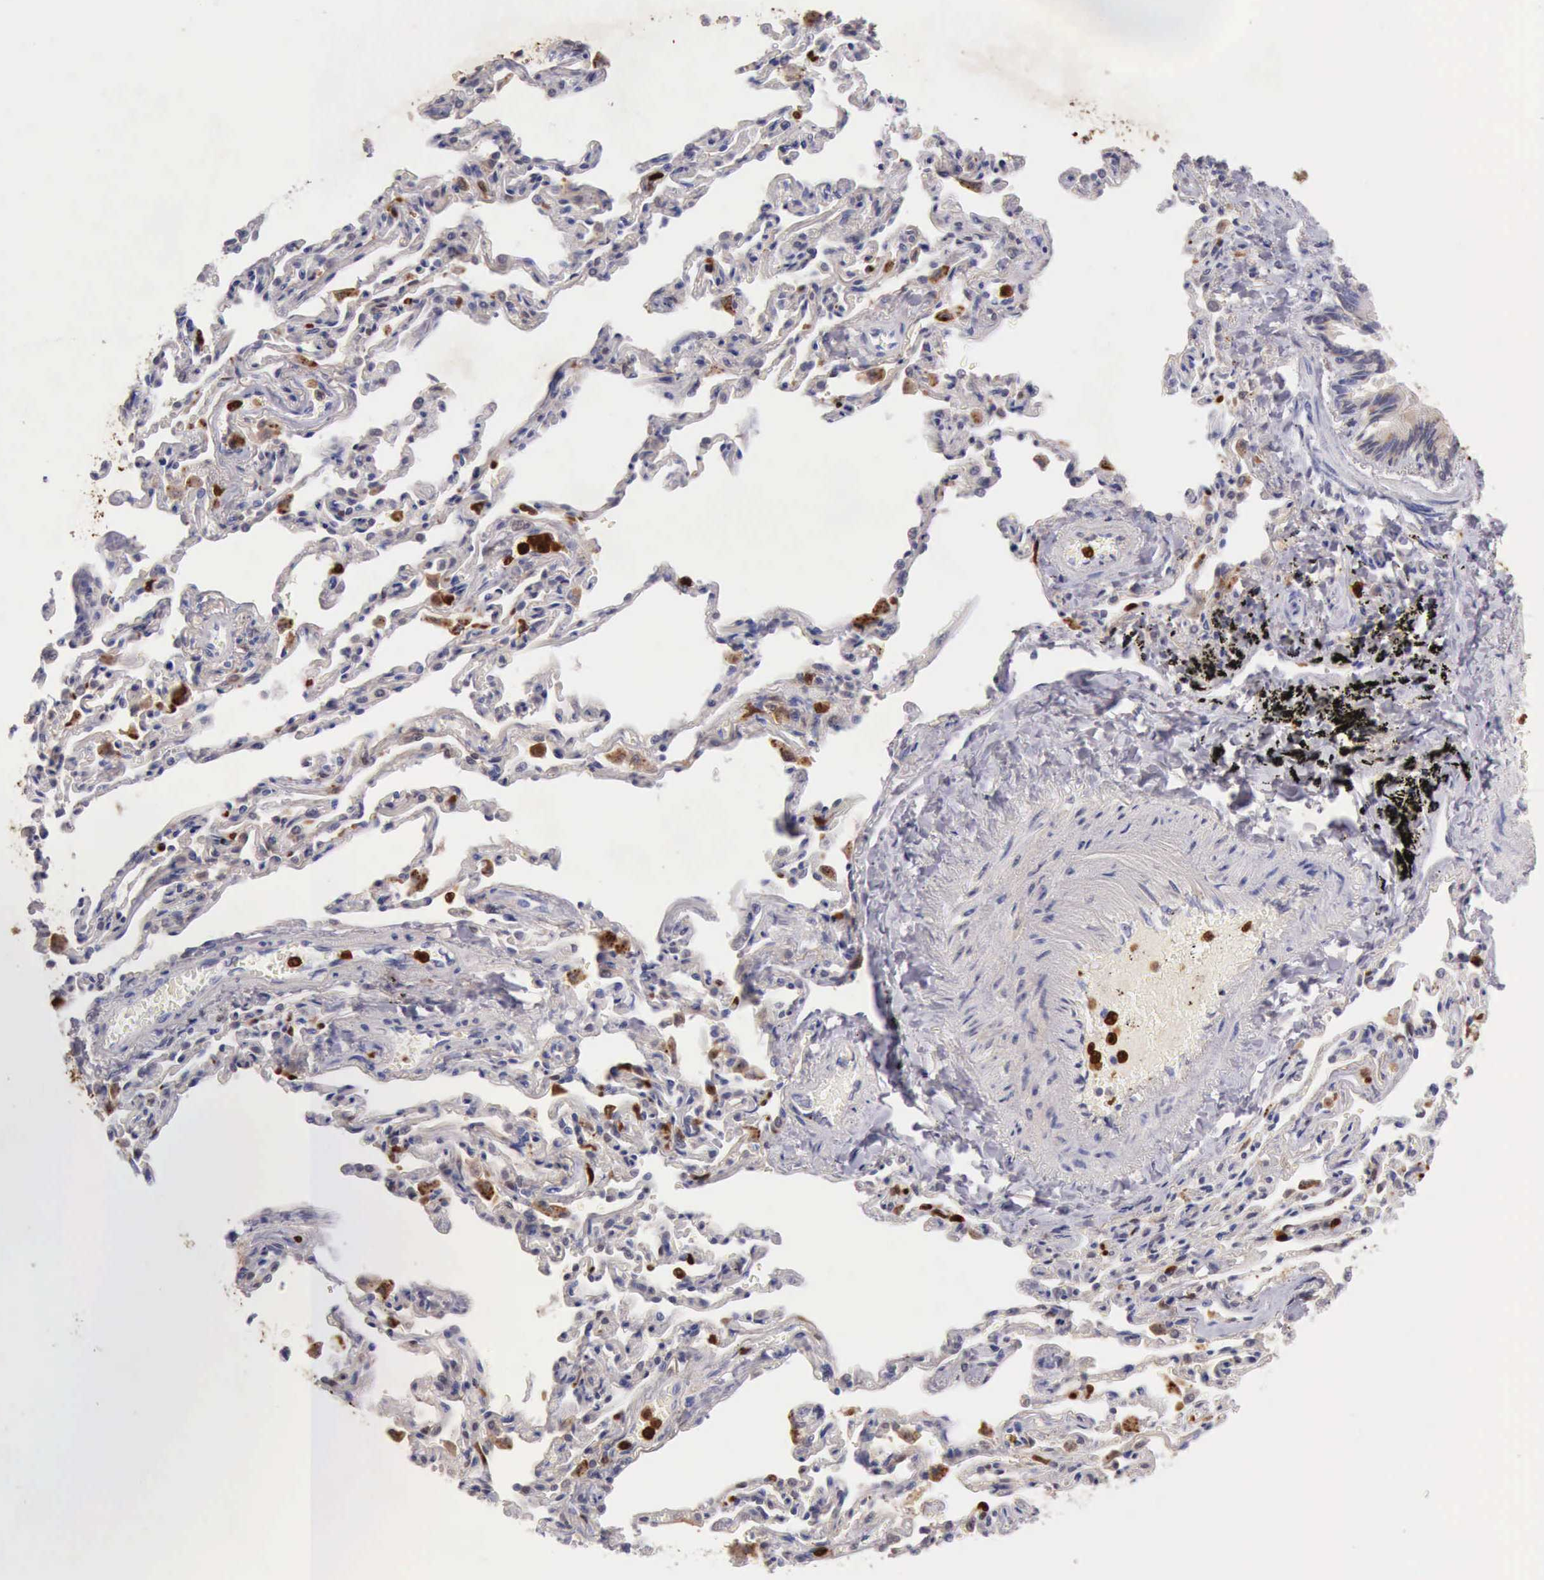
{"staining": {"intensity": "moderate", "quantity": ">75%", "location": "cytoplasmic/membranous"}, "tissue": "bronchus", "cell_type": "Respiratory epithelial cells", "image_type": "normal", "snomed": [{"axis": "morphology", "description": "Normal tissue, NOS"}, {"axis": "topography", "description": "Cartilage tissue"}, {"axis": "topography", "description": "Bronchus"}, {"axis": "topography", "description": "Lung"}], "caption": "Protein staining by immunohistochemistry (IHC) displays moderate cytoplasmic/membranous staining in approximately >75% of respiratory epithelial cells in benign bronchus.", "gene": "CSTA", "patient": {"sex": "male", "age": 64}}